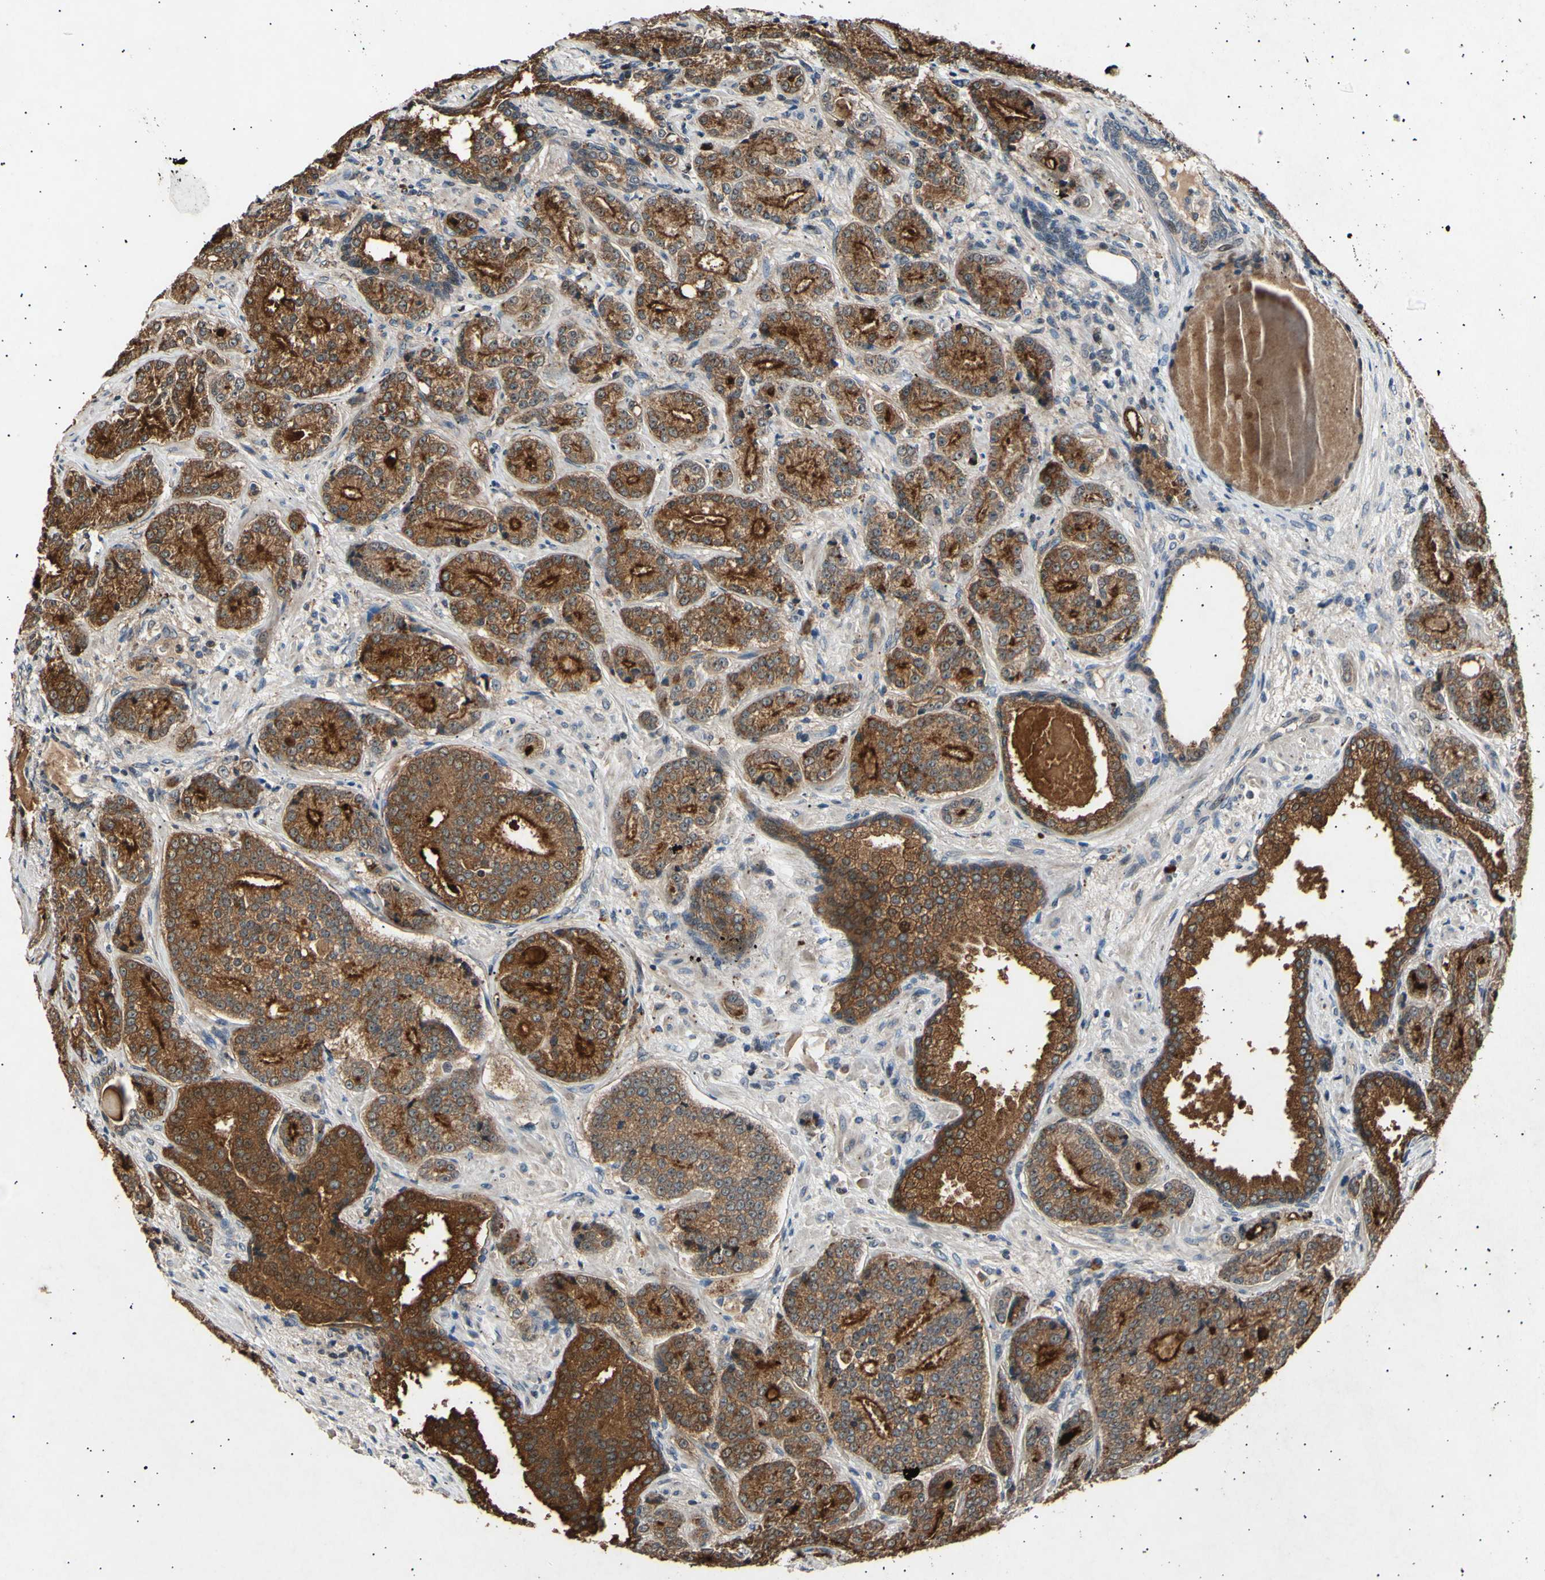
{"staining": {"intensity": "strong", "quantity": ">75%", "location": "cytoplasmic/membranous"}, "tissue": "prostate cancer", "cell_type": "Tumor cells", "image_type": "cancer", "snomed": [{"axis": "morphology", "description": "Adenocarcinoma, High grade"}, {"axis": "topography", "description": "Prostate"}], "caption": "DAB (3,3'-diaminobenzidine) immunohistochemical staining of human prostate high-grade adenocarcinoma shows strong cytoplasmic/membranous protein expression in about >75% of tumor cells.", "gene": "ADCY3", "patient": {"sex": "male", "age": 61}}